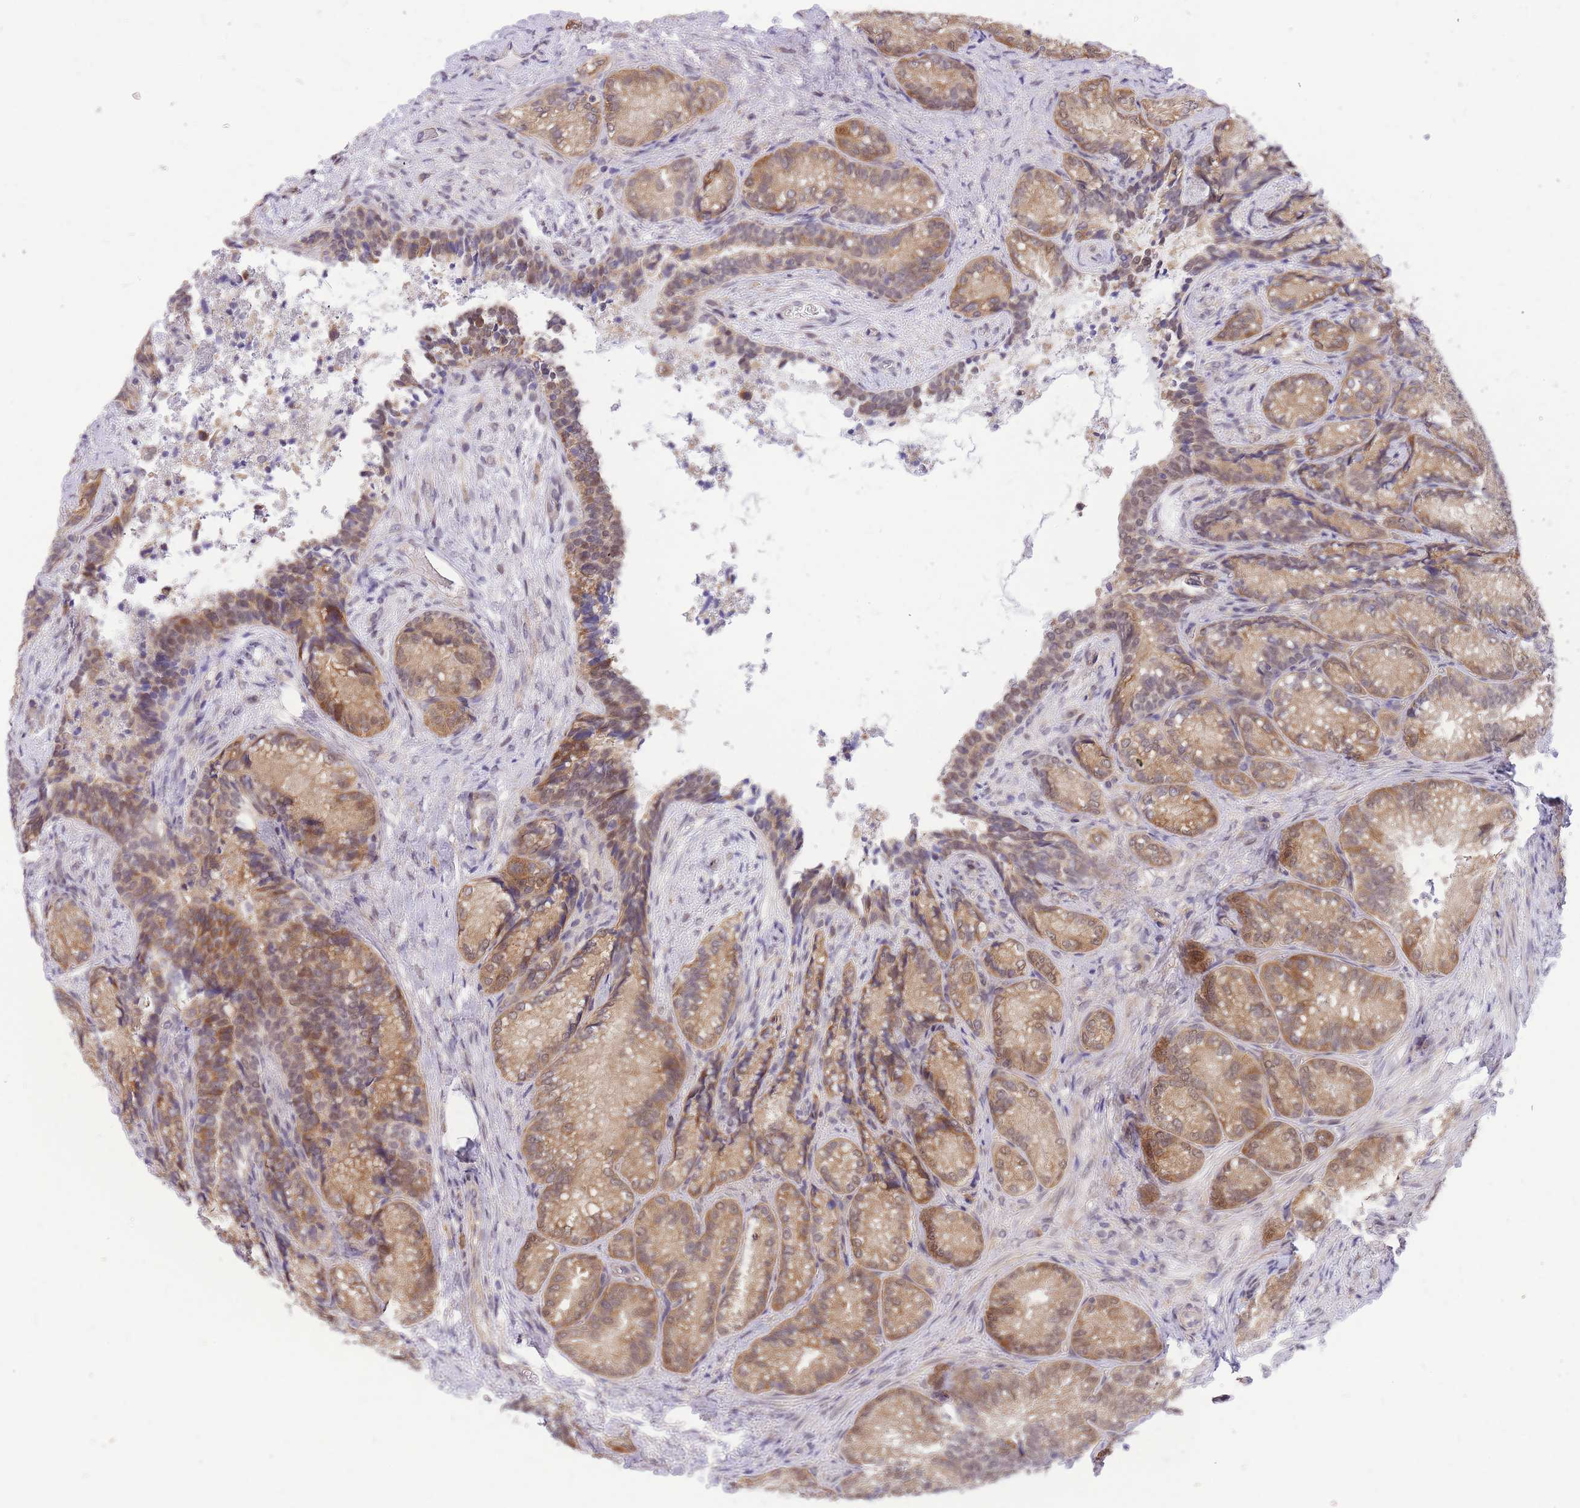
{"staining": {"intensity": "moderate", "quantity": ">75%", "location": "cytoplasmic/membranous,nuclear"}, "tissue": "seminal vesicle", "cell_type": "Glandular cells", "image_type": "normal", "snomed": [{"axis": "morphology", "description": "Normal tissue, NOS"}, {"axis": "topography", "description": "Seminal veicle"}], "caption": "Protein expression analysis of benign human seminal vesicle reveals moderate cytoplasmic/membranous,nuclear positivity in approximately >75% of glandular cells. The protein of interest is shown in brown color, while the nuclei are stained blue.", "gene": "MINDY2", "patient": {"sex": "male", "age": 58}}